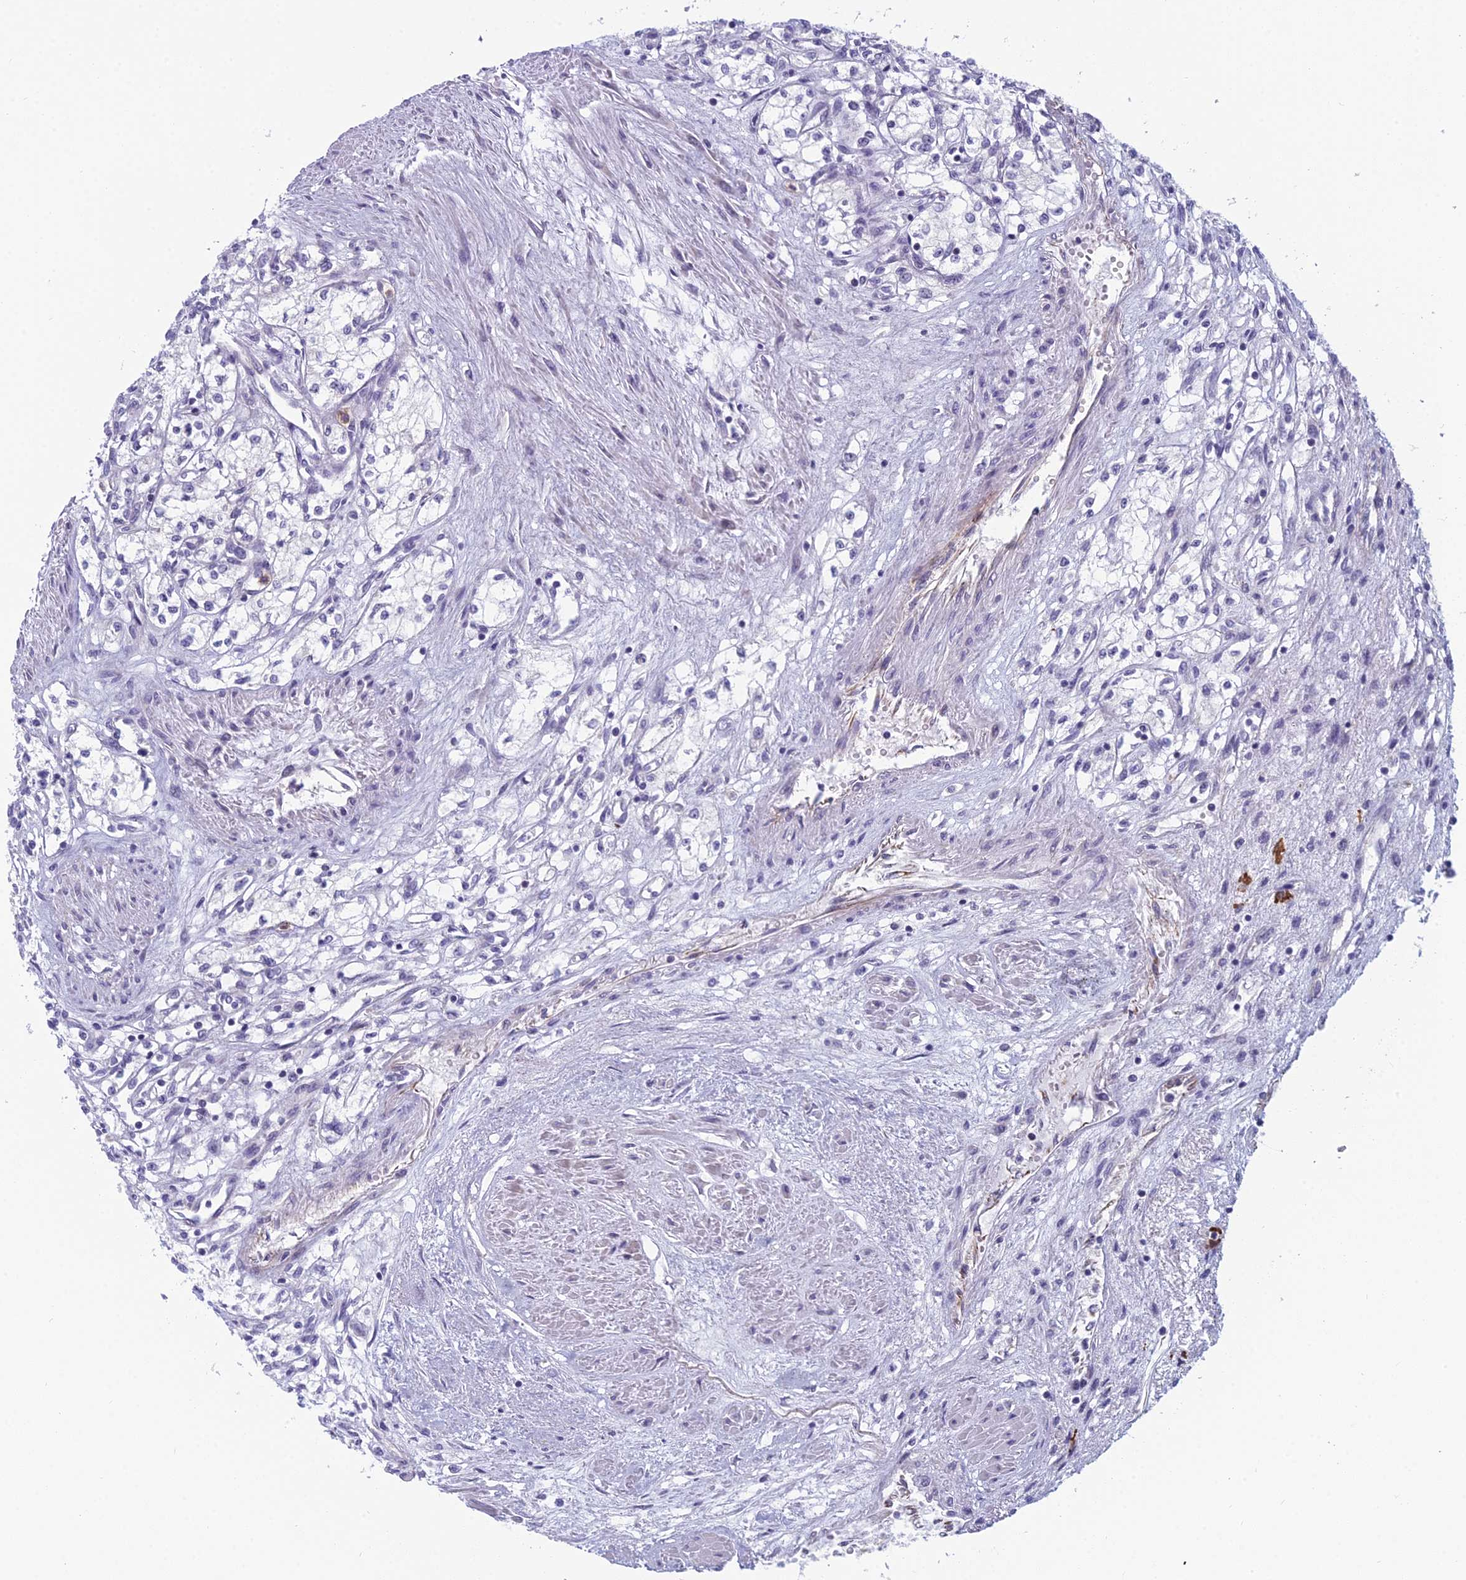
{"staining": {"intensity": "negative", "quantity": "none", "location": "none"}, "tissue": "renal cancer", "cell_type": "Tumor cells", "image_type": "cancer", "snomed": [{"axis": "morphology", "description": "Adenocarcinoma, NOS"}, {"axis": "topography", "description": "Kidney"}], "caption": "The immunohistochemistry (IHC) photomicrograph has no significant expression in tumor cells of renal cancer (adenocarcinoma) tissue.", "gene": "NOC2L", "patient": {"sex": "male", "age": 59}}